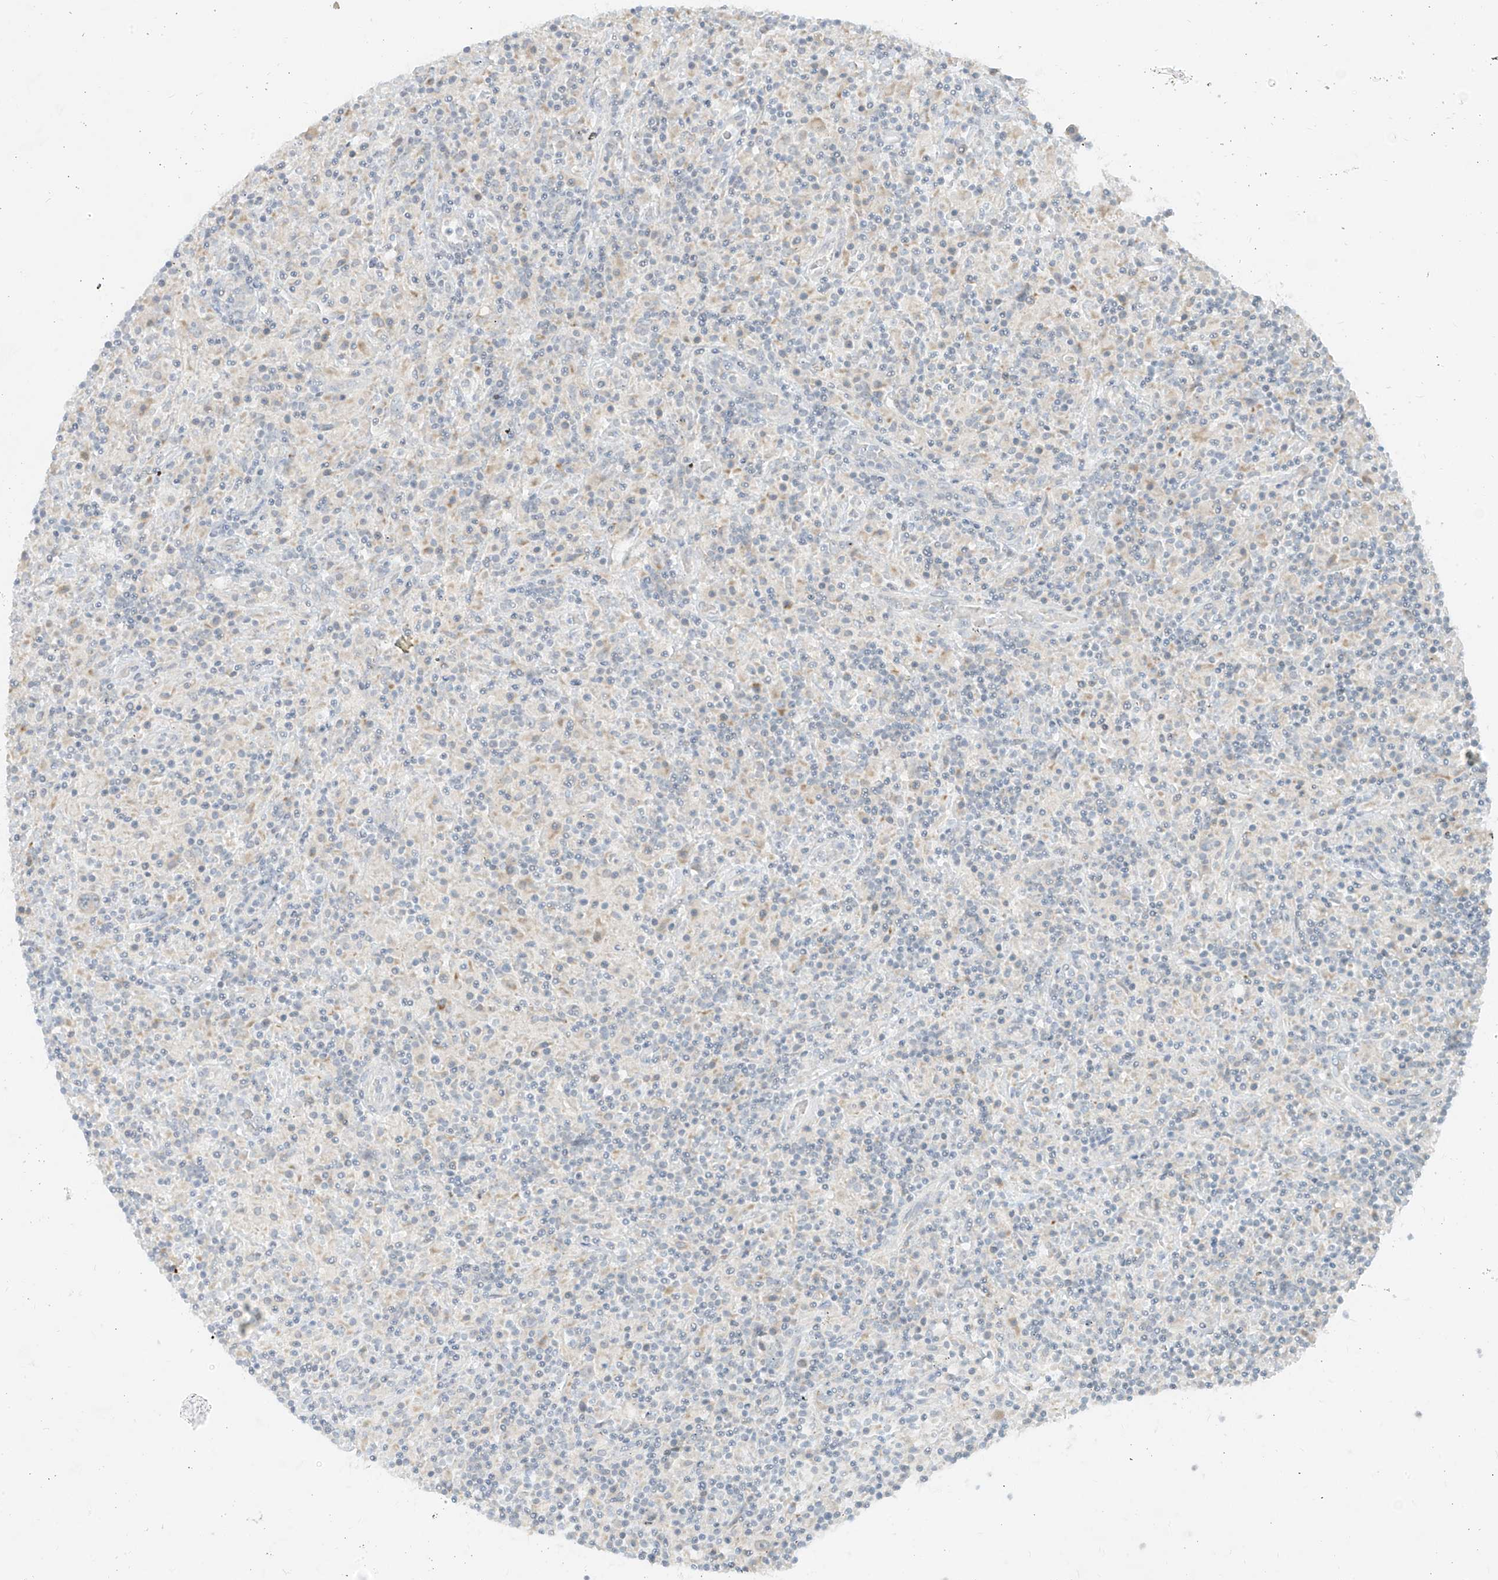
{"staining": {"intensity": "negative", "quantity": "none", "location": "none"}, "tissue": "lymphoma", "cell_type": "Tumor cells", "image_type": "cancer", "snomed": [{"axis": "morphology", "description": "Hodgkin's disease, NOS"}, {"axis": "topography", "description": "Lymph node"}], "caption": "The image reveals no significant staining in tumor cells of Hodgkin's disease.", "gene": "C2orf42", "patient": {"sex": "male", "age": 70}}